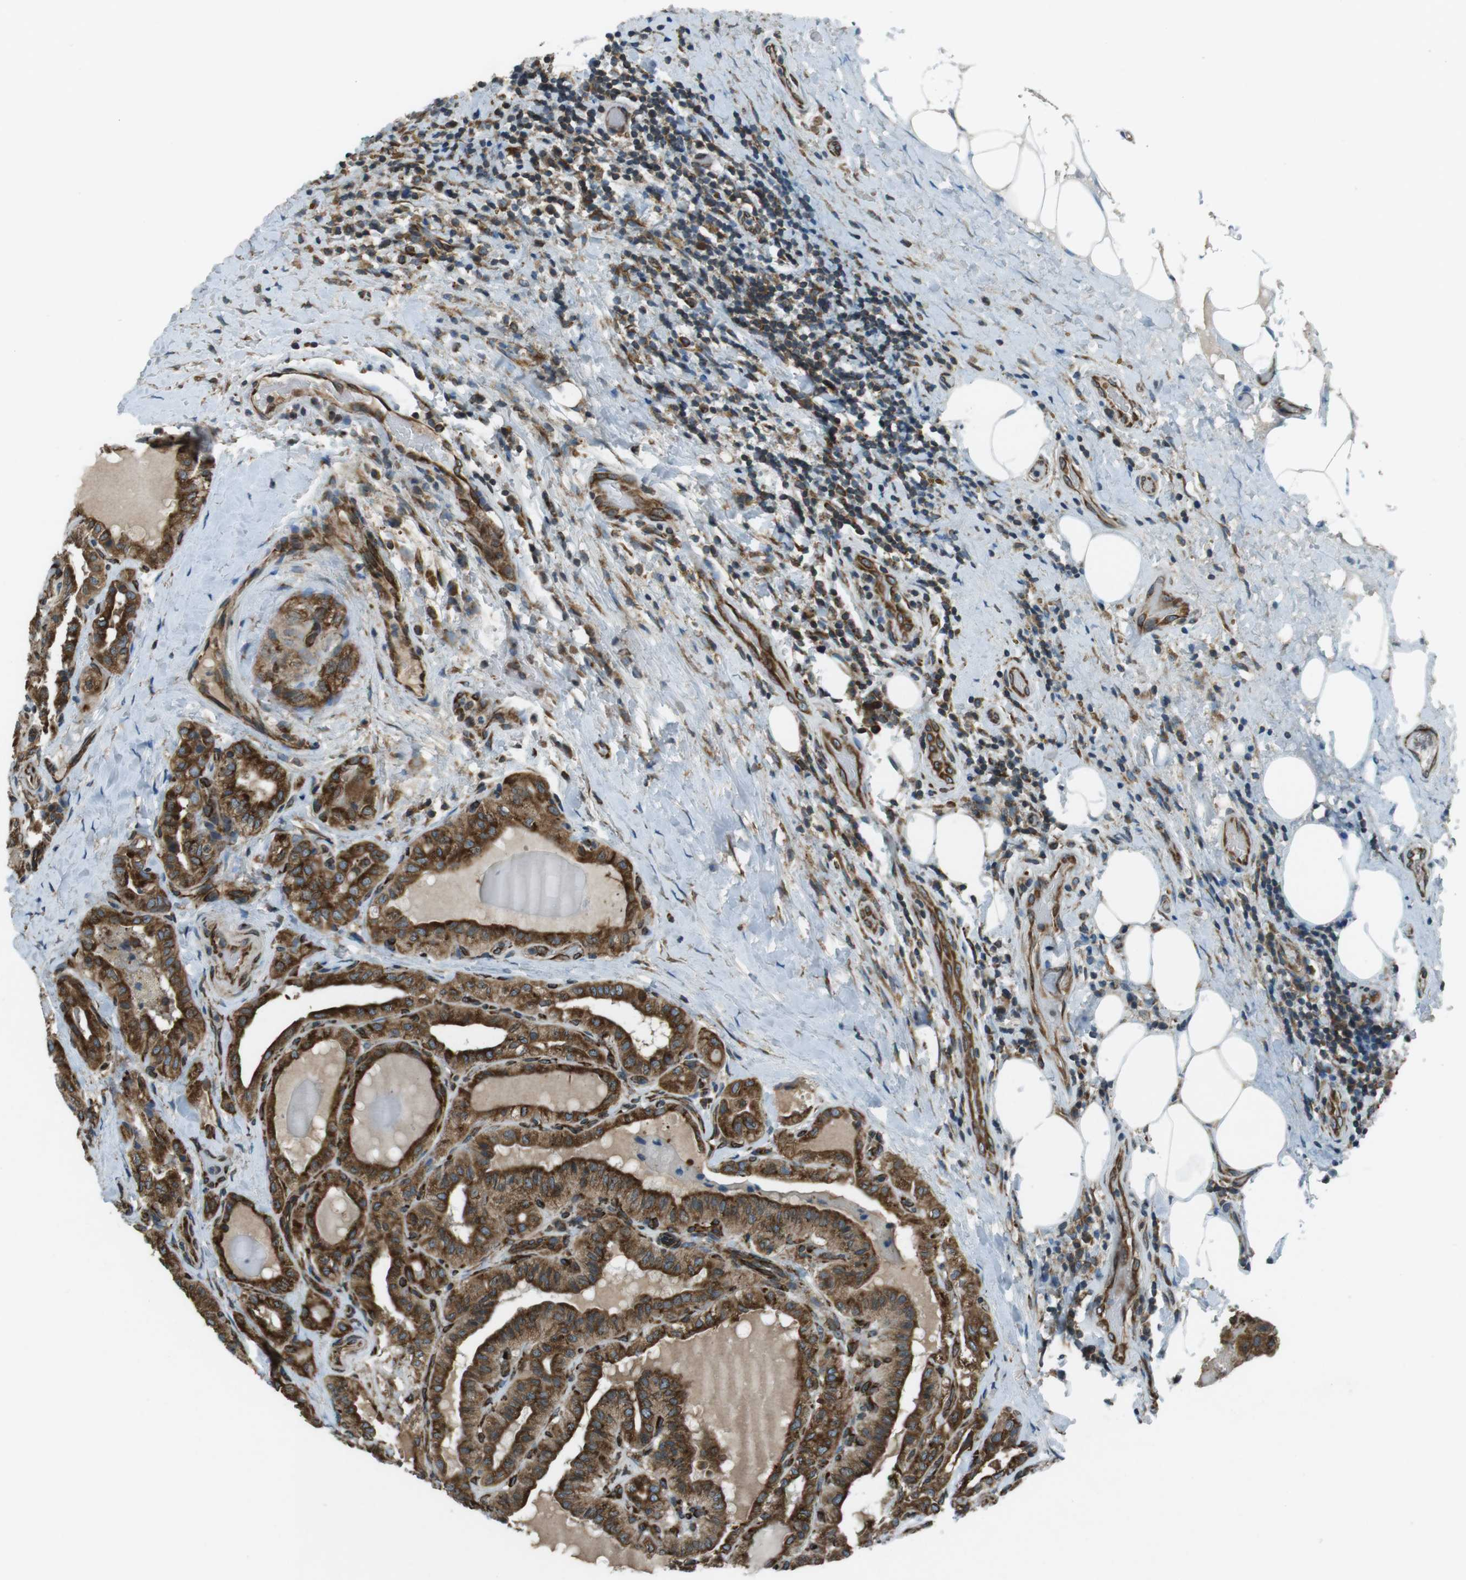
{"staining": {"intensity": "strong", "quantity": ">75%", "location": "cytoplasmic/membranous"}, "tissue": "thyroid cancer", "cell_type": "Tumor cells", "image_type": "cancer", "snomed": [{"axis": "morphology", "description": "Papillary adenocarcinoma, NOS"}, {"axis": "topography", "description": "Thyroid gland"}], "caption": "Immunohistochemical staining of thyroid papillary adenocarcinoma displays high levels of strong cytoplasmic/membranous protein staining in about >75% of tumor cells. The staining was performed using DAB (3,3'-diaminobenzidine), with brown indicating positive protein expression. Nuclei are stained blue with hematoxylin.", "gene": "KTN1", "patient": {"sex": "male", "age": 77}}